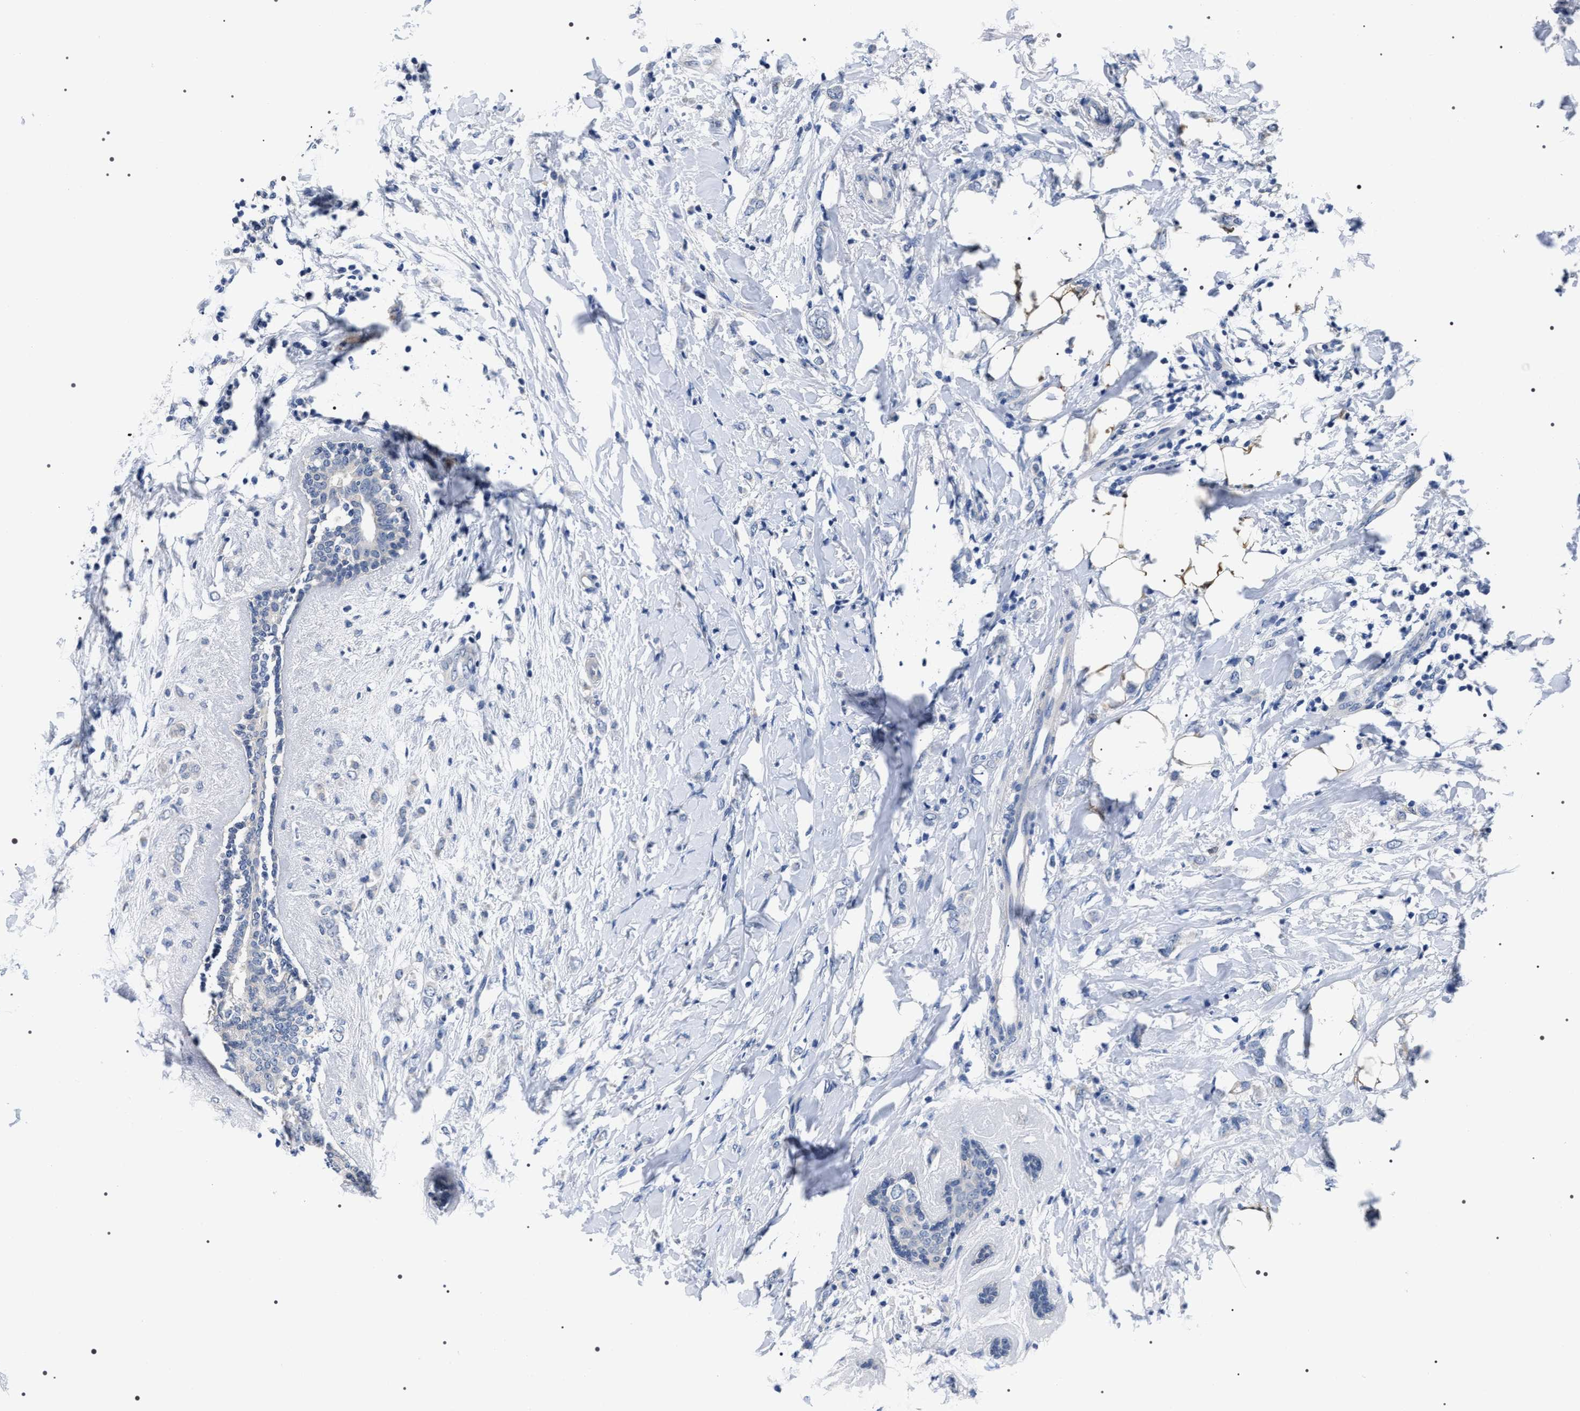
{"staining": {"intensity": "negative", "quantity": "none", "location": "none"}, "tissue": "breast cancer", "cell_type": "Tumor cells", "image_type": "cancer", "snomed": [{"axis": "morphology", "description": "Normal tissue, NOS"}, {"axis": "morphology", "description": "Lobular carcinoma"}, {"axis": "topography", "description": "Breast"}], "caption": "High magnification brightfield microscopy of breast cancer (lobular carcinoma) stained with DAB (3,3'-diaminobenzidine) (brown) and counterstained with hematoxylin (blue): tumor cells show no significant positivity.", "gene": "ADH4", "patient": {"sex": "female", "age": 47}}